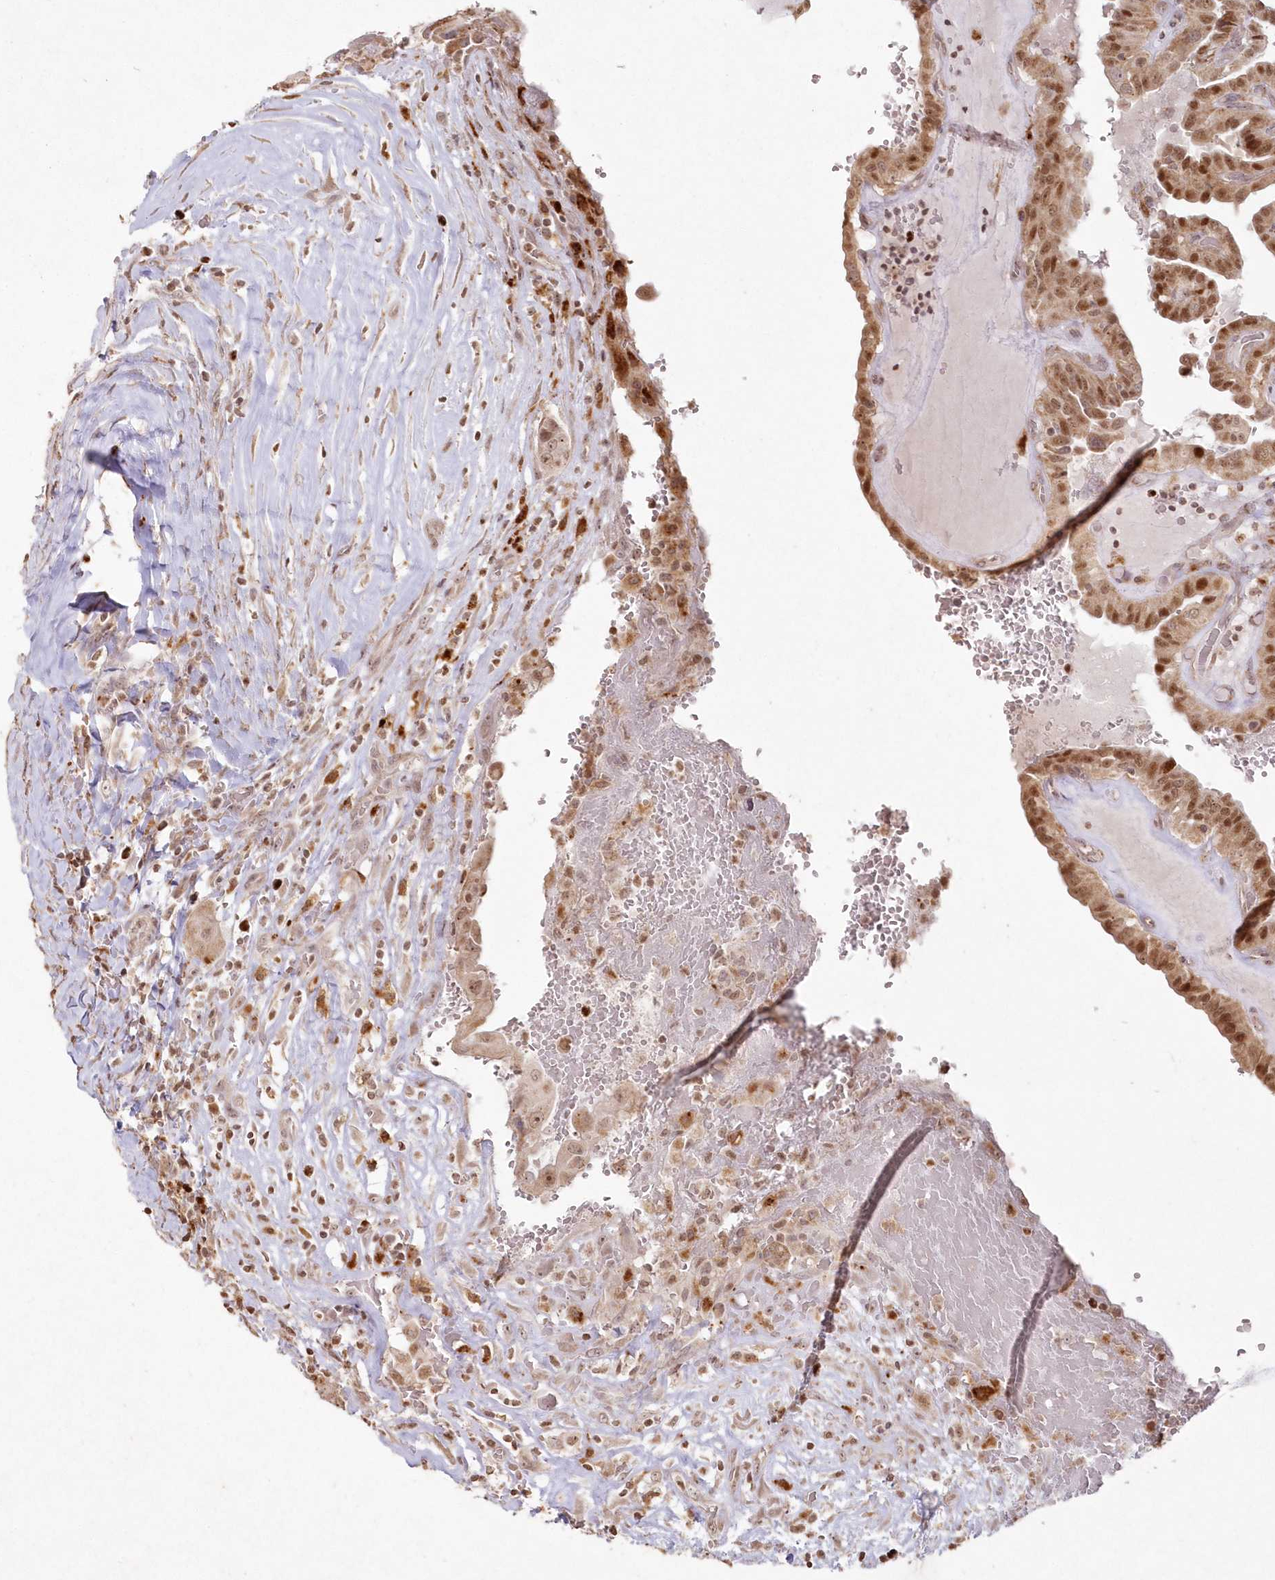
{"staining": {"intensity": "moderate", "quantity": ">75%", "location": "cytoplasmic/membranous,nuclear"}, "tissue": "thyroid cancer", "cell_type": "Tumor cells", "image_type": "cancer", "snomed": [{"axis": "morphology", "description": "Papillary adenocarcinoma, NOS"}, {"axis": "topography", "description": "Thyroid gland"}], "caption": "High-magnification brightfield microscopy of papillary adenocarcinoma (thyroid) stained with DAB (brown) and counterstained with hematoxylin (blue). tumor cells exhibit moderate cytoplasmic/membranous and nuclear positivity is appreciated in about>75% of cells.", "gene": "ARSB", "patient": {"sex": "male", "age": 77}}